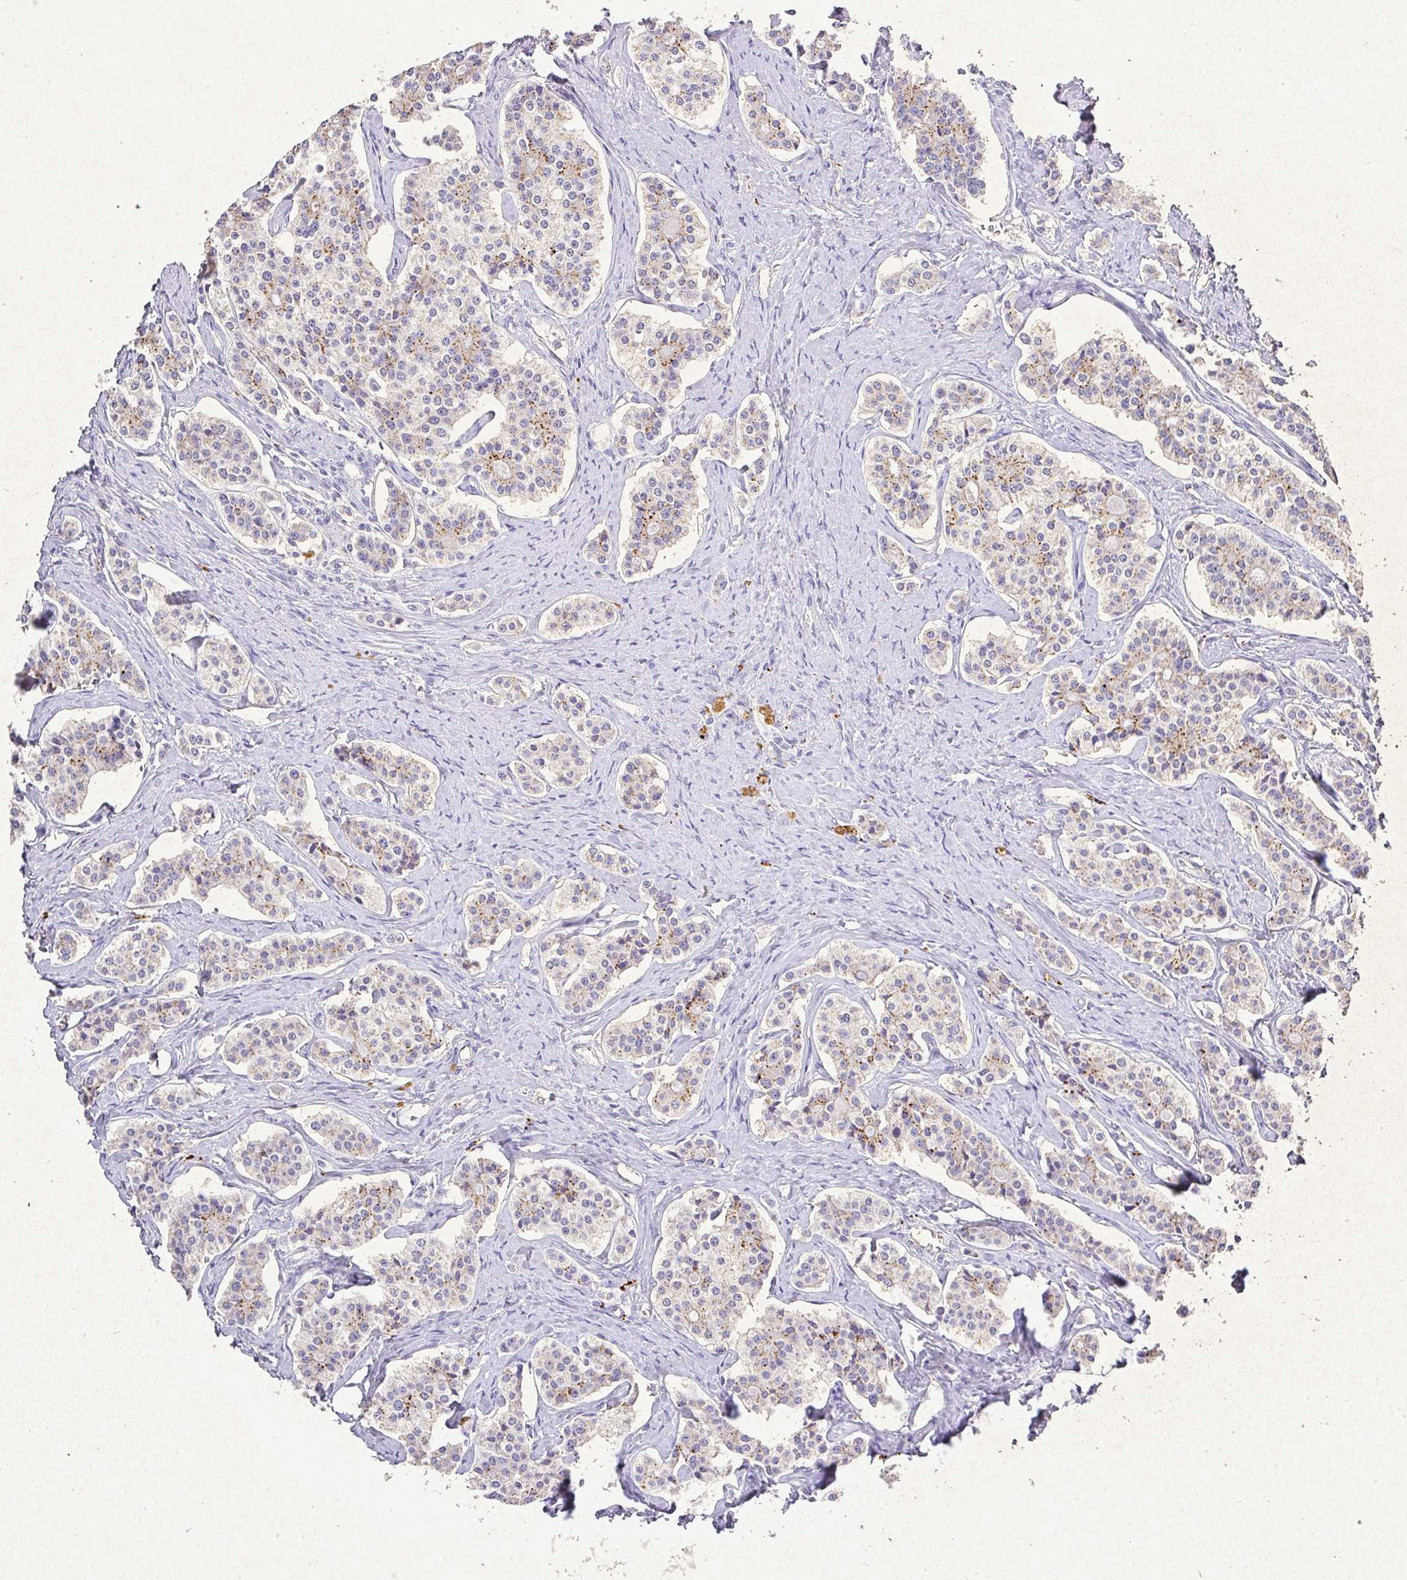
{"staining": {"intensity": "moderate", "quantity": "25%-75%", "location": "cytoplasmic/membranous"}, "tissue": "carcinoid", "cell_type": "Tumor cells", "image_type": "cancer", "snomed": [{"axis": "morphology", "description": "Carcinoid, malignant, NOS"}, {"axis": "topography", "description": "Small intestine"}], "caption": "Immunohistochemistry (IHC) of human carcinoid exhibits medium levels of moderate cytoplasmic/membranous positivity in about 25%-75% of tumor cells.", "gene": "RPS2", "patient": {"sex": "male", "age": 63}}